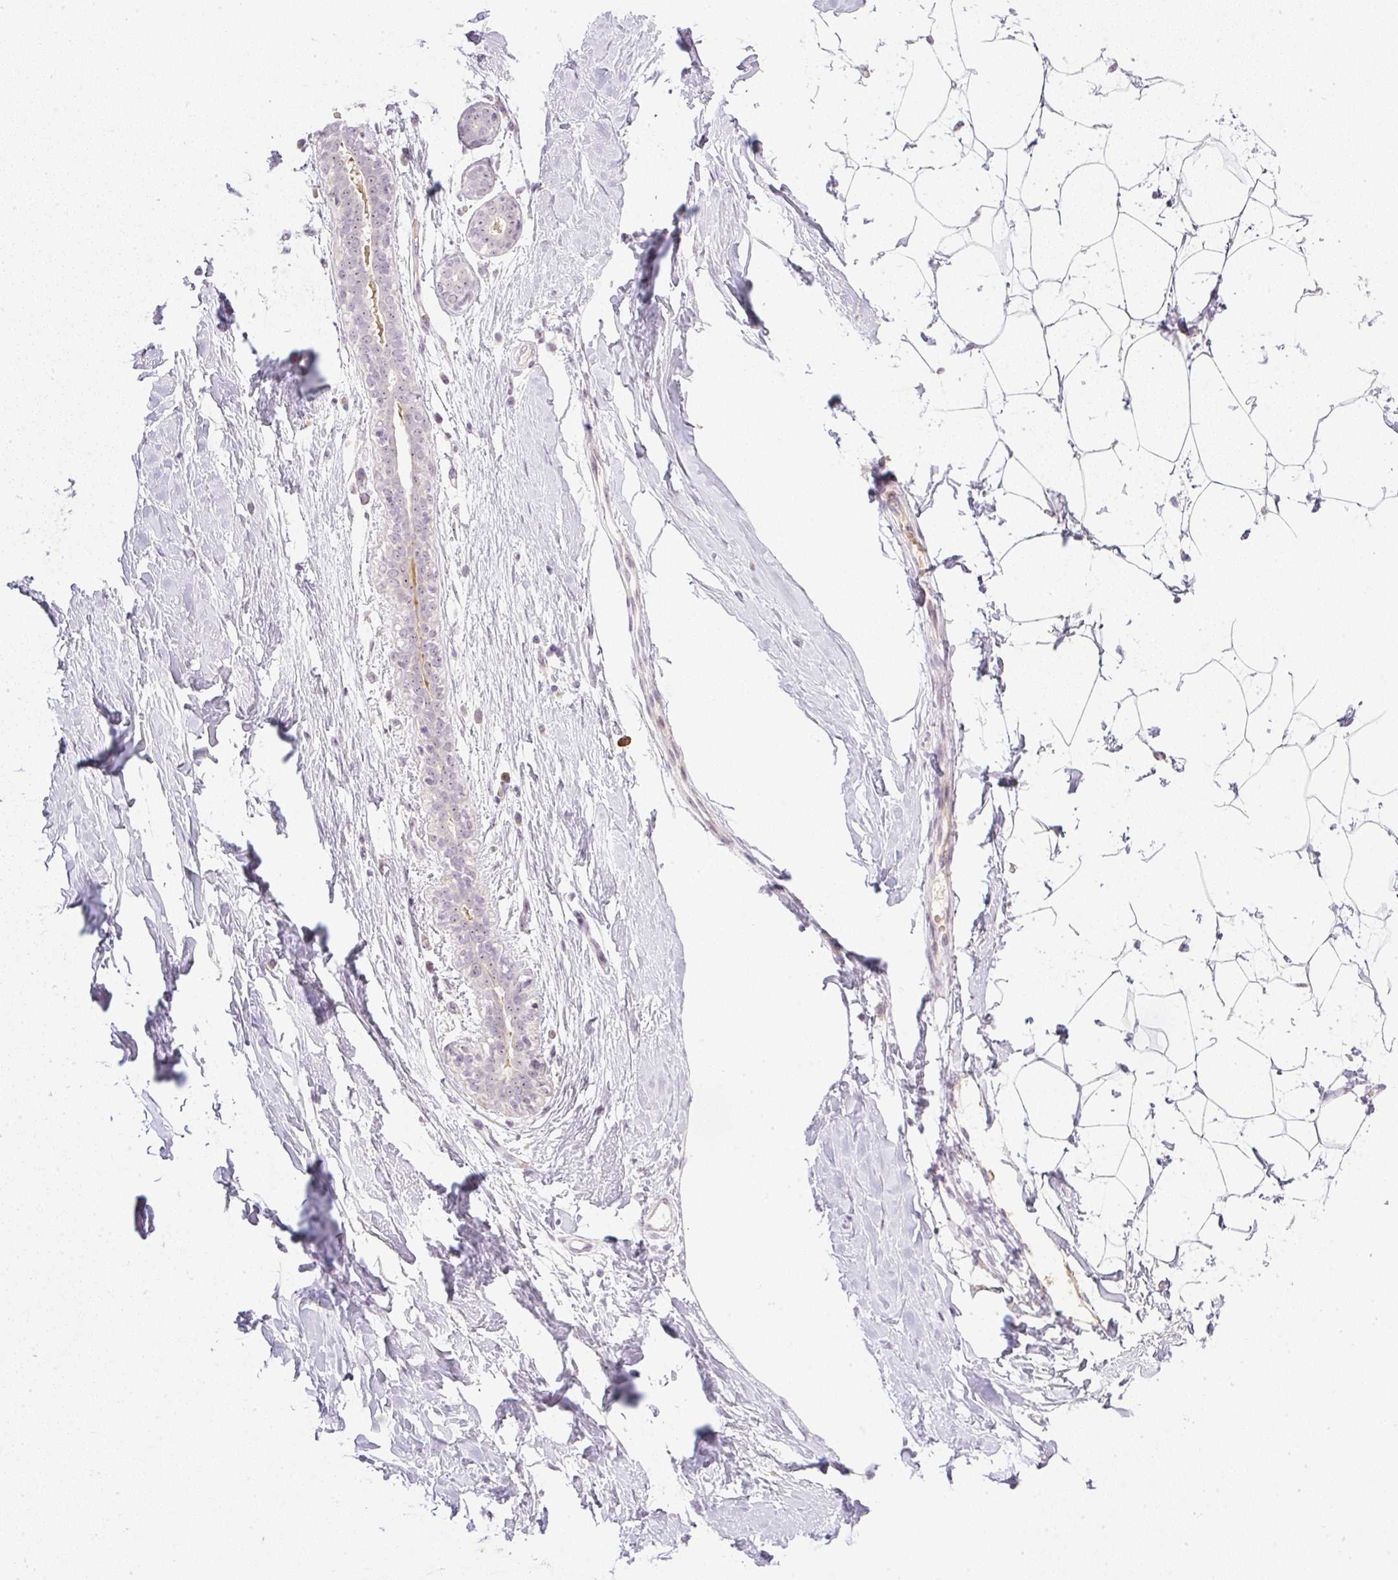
{"staining": {"intensity": "negative", "quantity": "none", "location": "none"}, "tissue": "breast", "cell_type": "Adipocytes", "image_type": "normal", "snomed": [{"axis": "morphology", "description": "Normal tissue, NOS"}, {"axis": "topography", "description": "Breast"}], "caption": "The immunohistochemistry image has no significant expression in adipocytes of breast. (Immunohistochemistry (ihc), brightfield microscopy, high magnification).", "gene": "AAR2", "patient": {"sex": "female", "age": 27}}